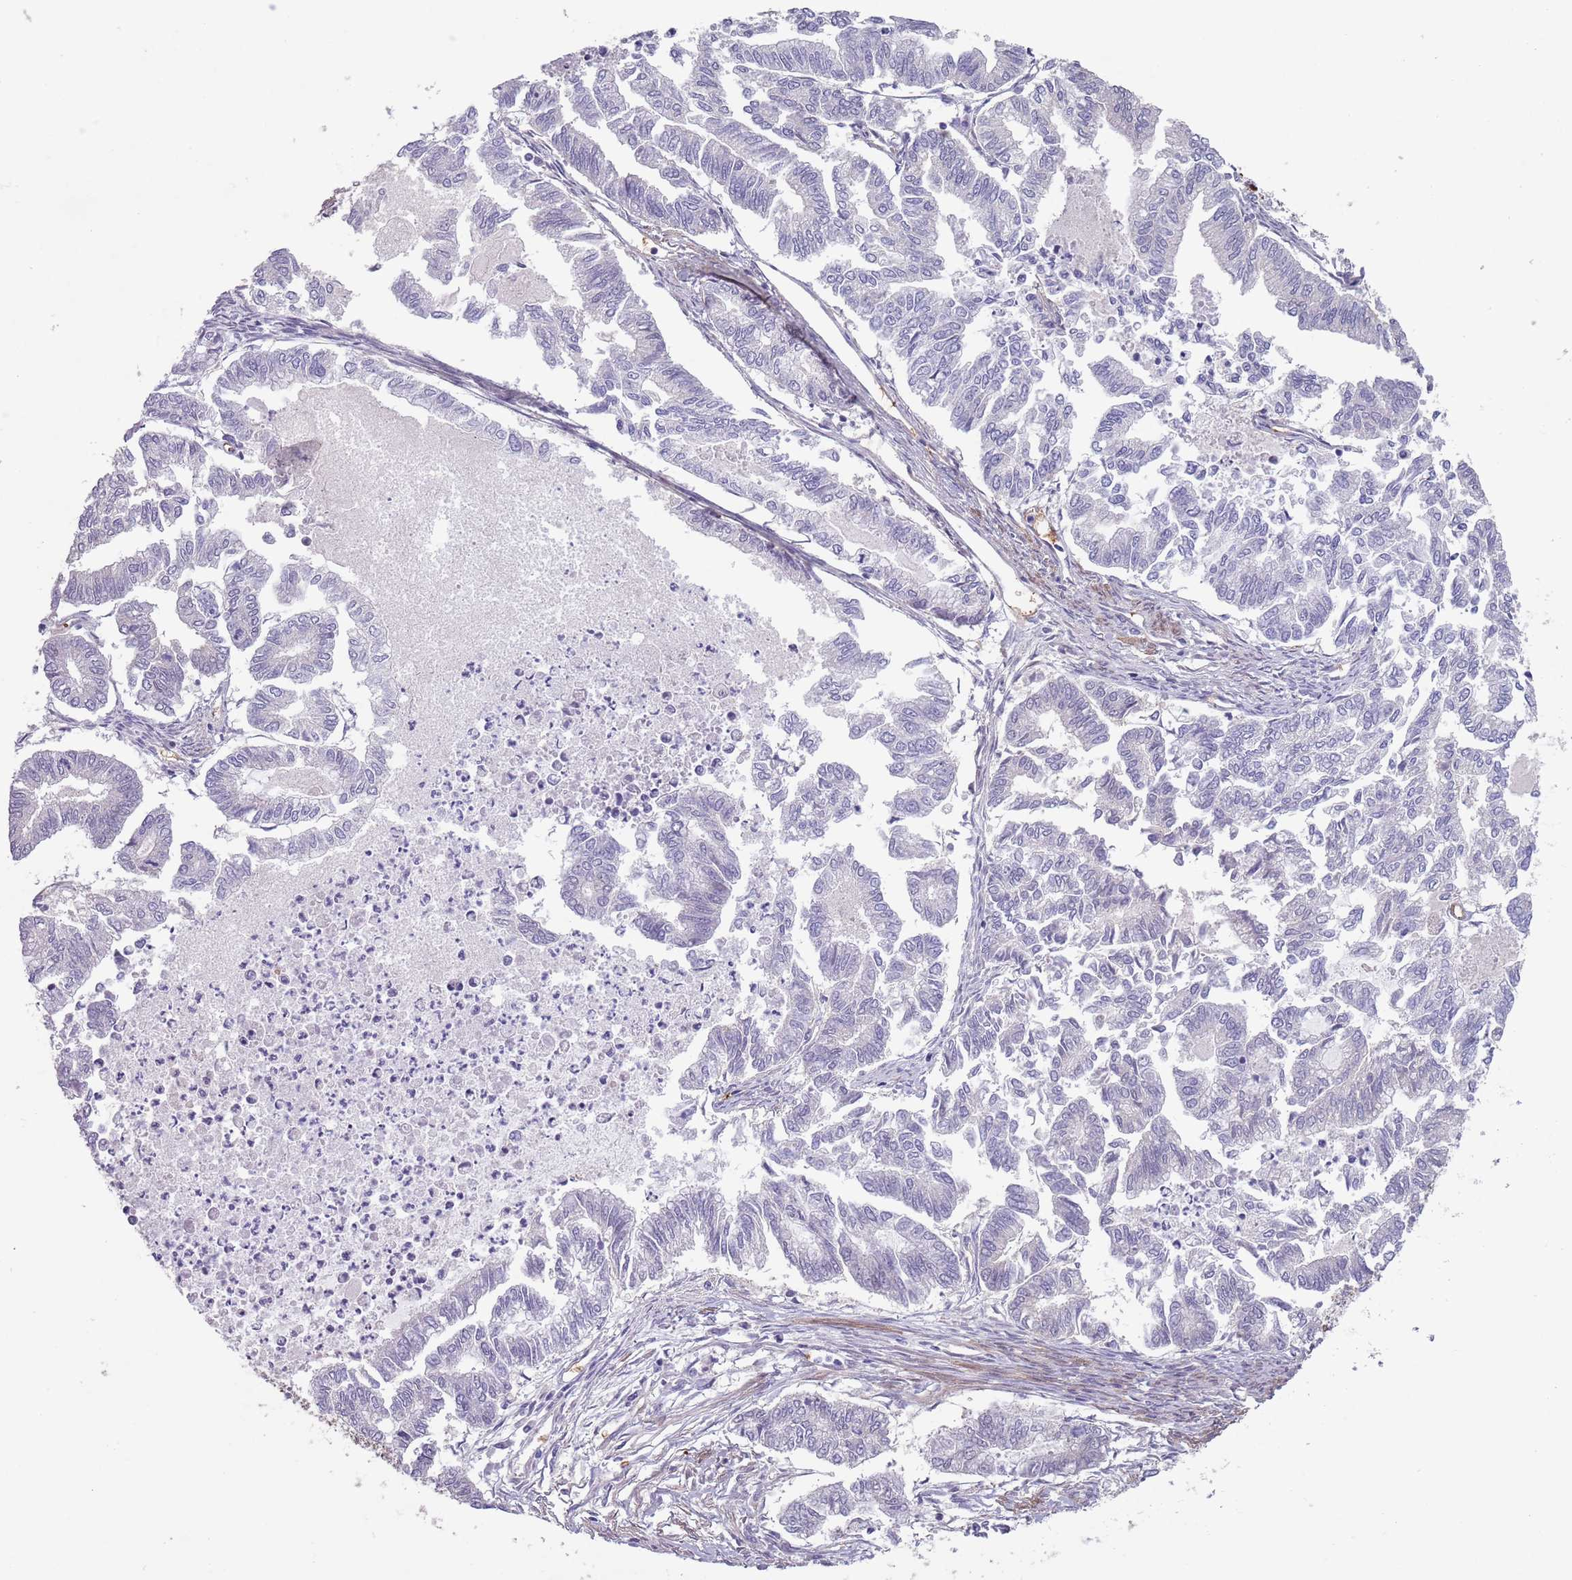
{"staining": {"intensity": "negative", "quantity": "none", "location": "none"}, "tissue": "endometrial cancer", "cell_type": "Tumor cells", "image_type": "cancer", "snomed": [{"axis": "morphology", "description": "Adenocarcinoma, NOS"}, {"axis": "topography", "description": "Endometrium"}], "caption": "Micrograph shows no protein positivity in tumor cells of endometrial cancer tissue. (DAB (3,3'-diaminobenzidine) immunohistochemistry visualized using brightfield microscopy, high magnification).", "gene": "CLNS1A", "patient": {"sex": "female", "age": 79}}